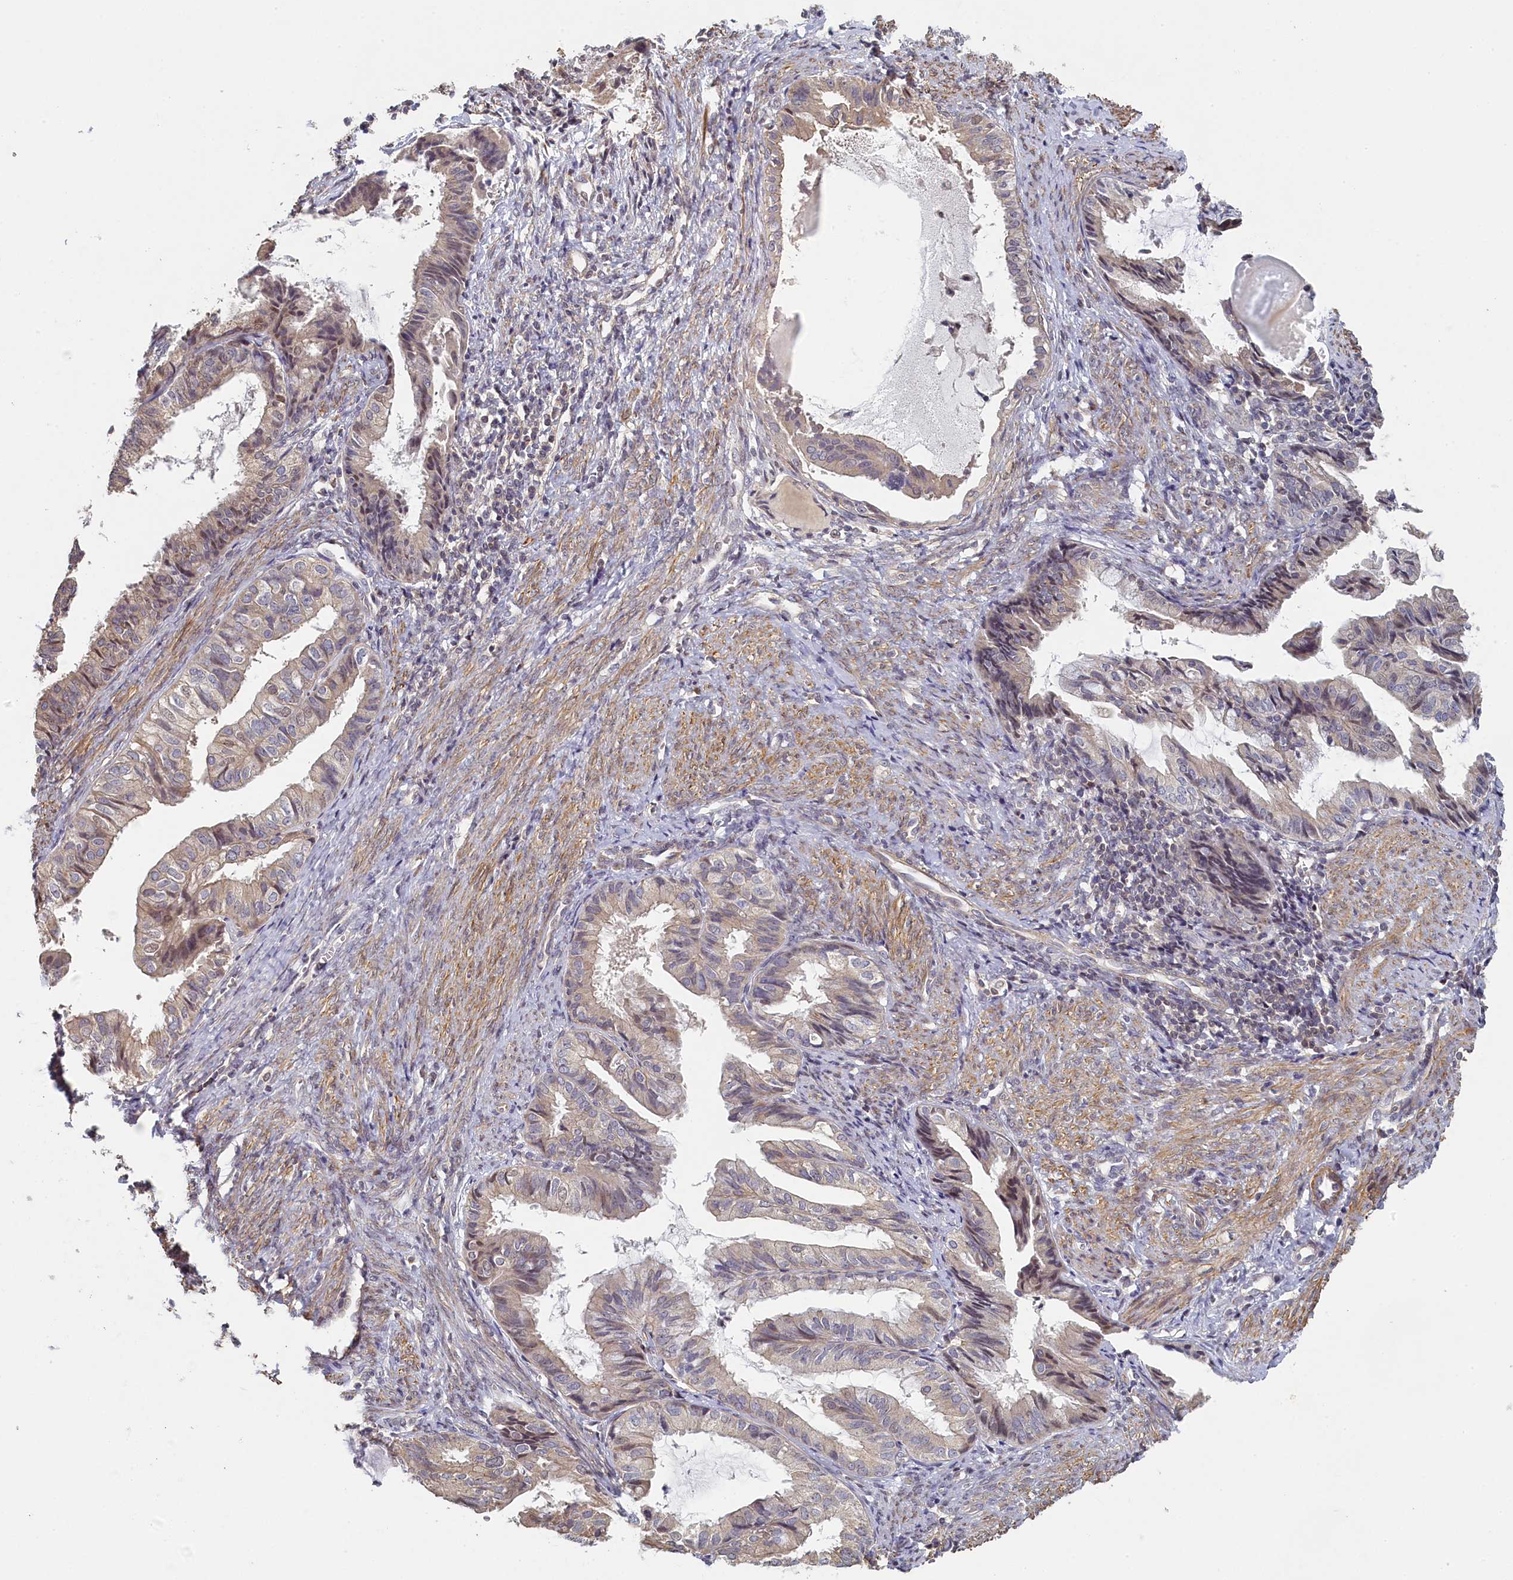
{"staining": {"intensity": "weak", "quantity": "<25%", "location": "cytoplasmic/membranous"}, "tissue": "endometrial cancer", "cell_type": "Tumor cells", "image_type": "cancer", "snomed": [{"axis": "morphology", "description": "Adenocarcinoma, NOS"}, {"axis": "topography", "description": "Endometrium"}], "caption": "Immunohistochemical staining of endometrial cancer (adenocarcinoma) reveals no significant positivity in tumor cells.", "gene": "DIXDC1", "patient": {"sex": "female", "age": 86}}